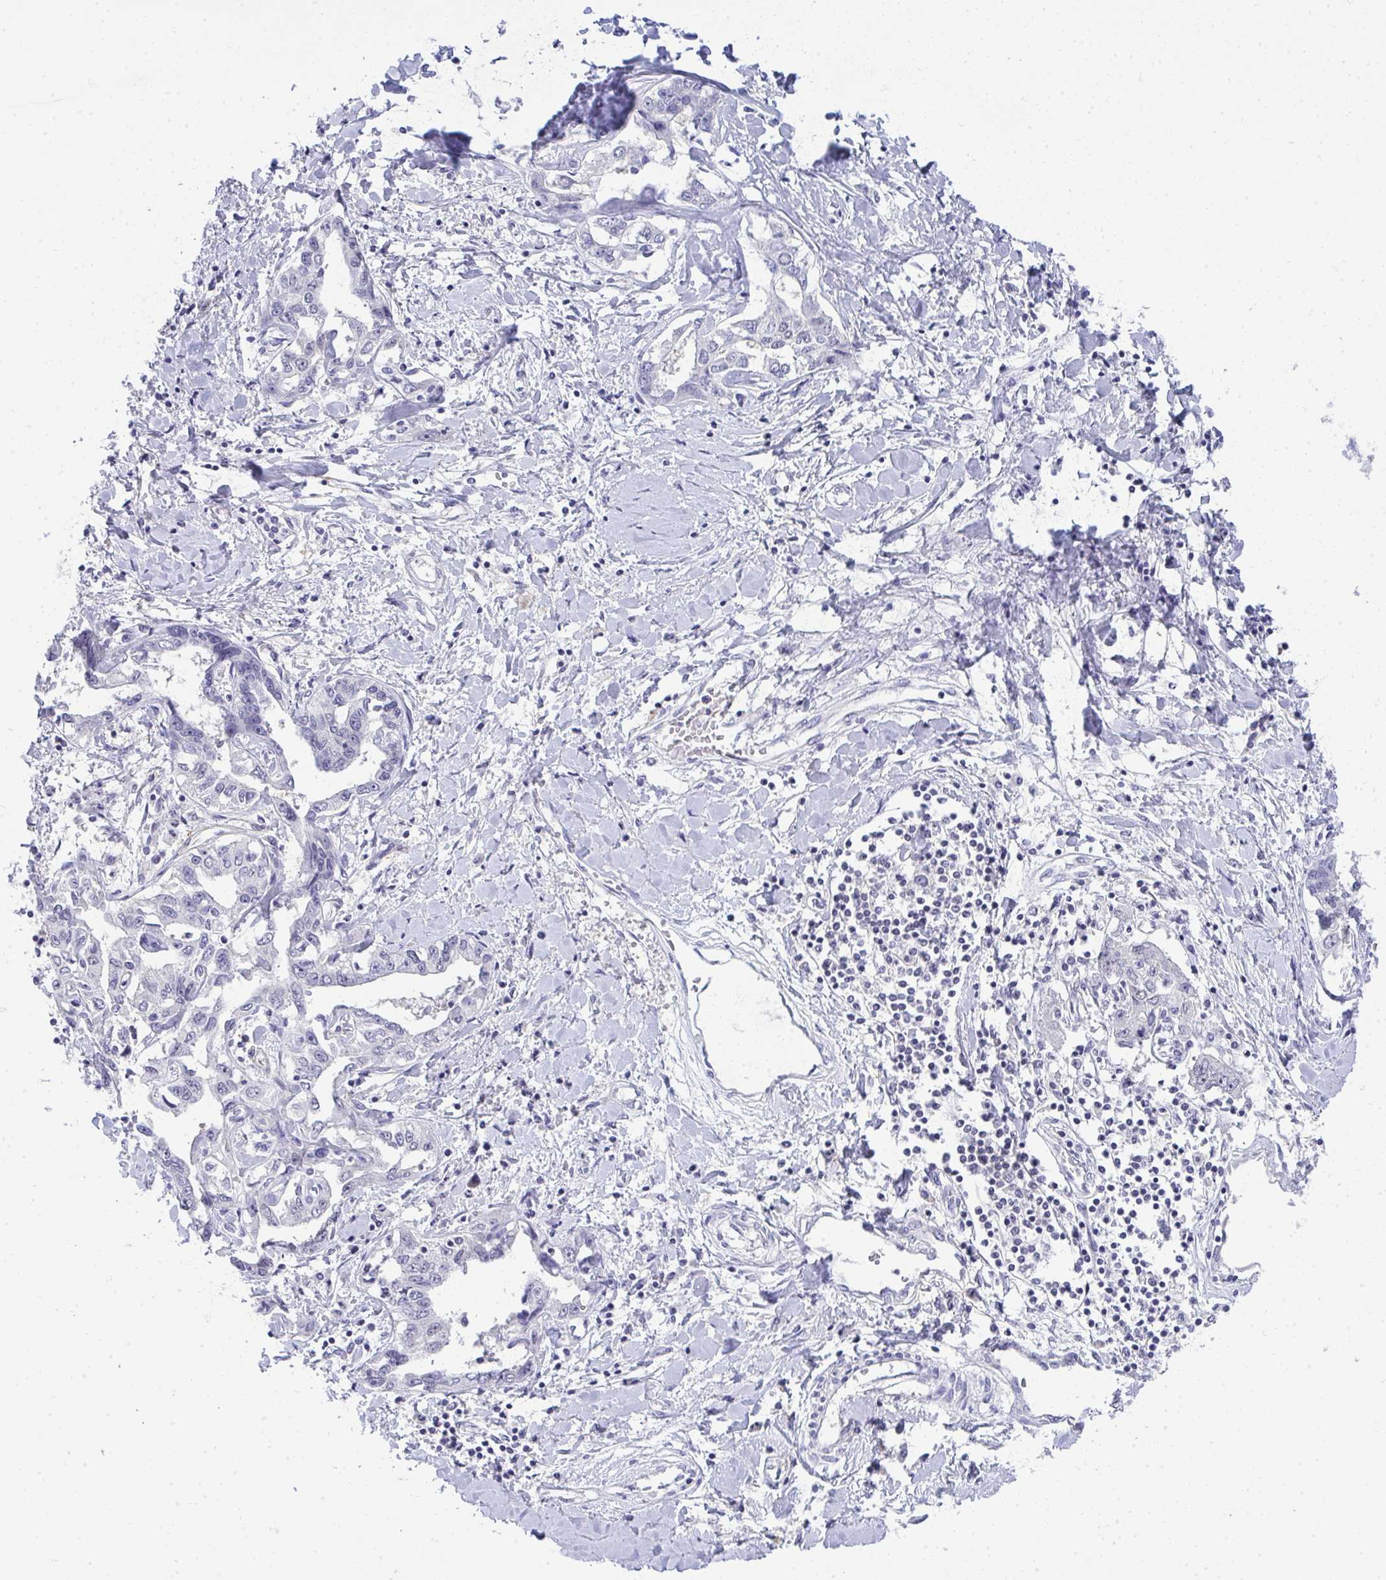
{"staining": {"intensity": "negative", "quantity": "none", "location": "none"}, "tissue": "liver cancer", "cell_type": "Tumor cells", "image_type": "cancer", "snomed": [{"axis": "morphology", "description": "Cholangiocarcinoma"}, {"axis": "topography", "description": "Liver"}], "caption": "Protein analysis of liver cancer (cholangiocarcinoma) demonstrates no significant expression in tumor cells.", "gene": "TMEM82", "patient": {"sex": "male", "age": 59}}